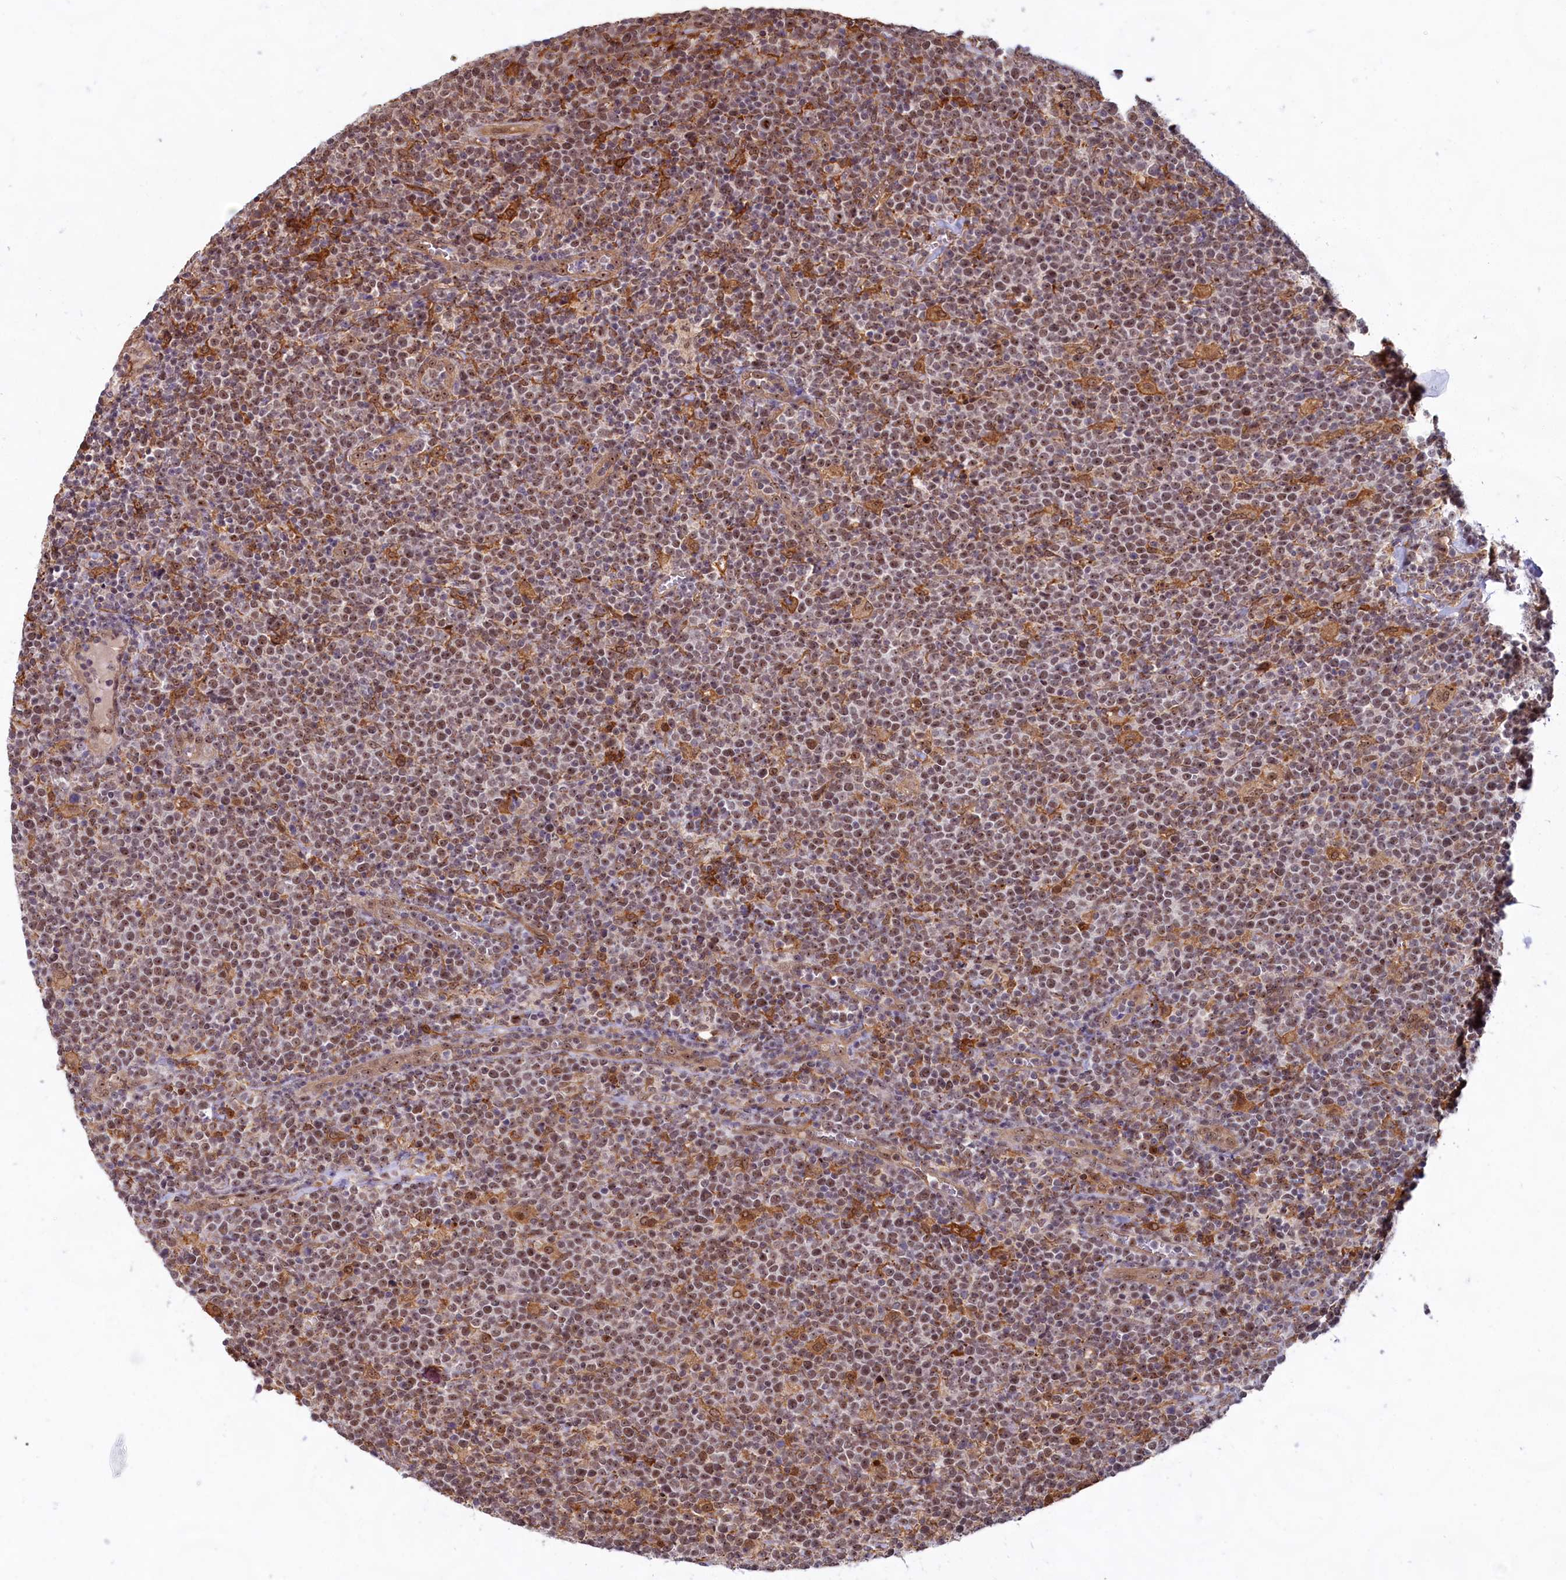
{"staining": {"intensity": "moderate", "quantity": ">75%", "location": "nuclear"}, "tissue": "lymphoma", "cell_type": "Tumor cells", "image_type": "cancer", "snomed": [{"axis": "morphology", "description": "Malignant lymphoma, non-Hodgkin's type, High grade"}, {"axis": "topography", "description": "Lymph node"}], "caption": "Immunohistochemistry (IHC) image of neoplastic tissue: lymphoma stained using immunohistochemistry (IHC) reveals medium levels of moderate protein expression localized specifically in the nuclear of tumor cells, appearing as a nuclear brown color.", "gene": "C1D", "patient": {"sex": "male", "age": 61}}